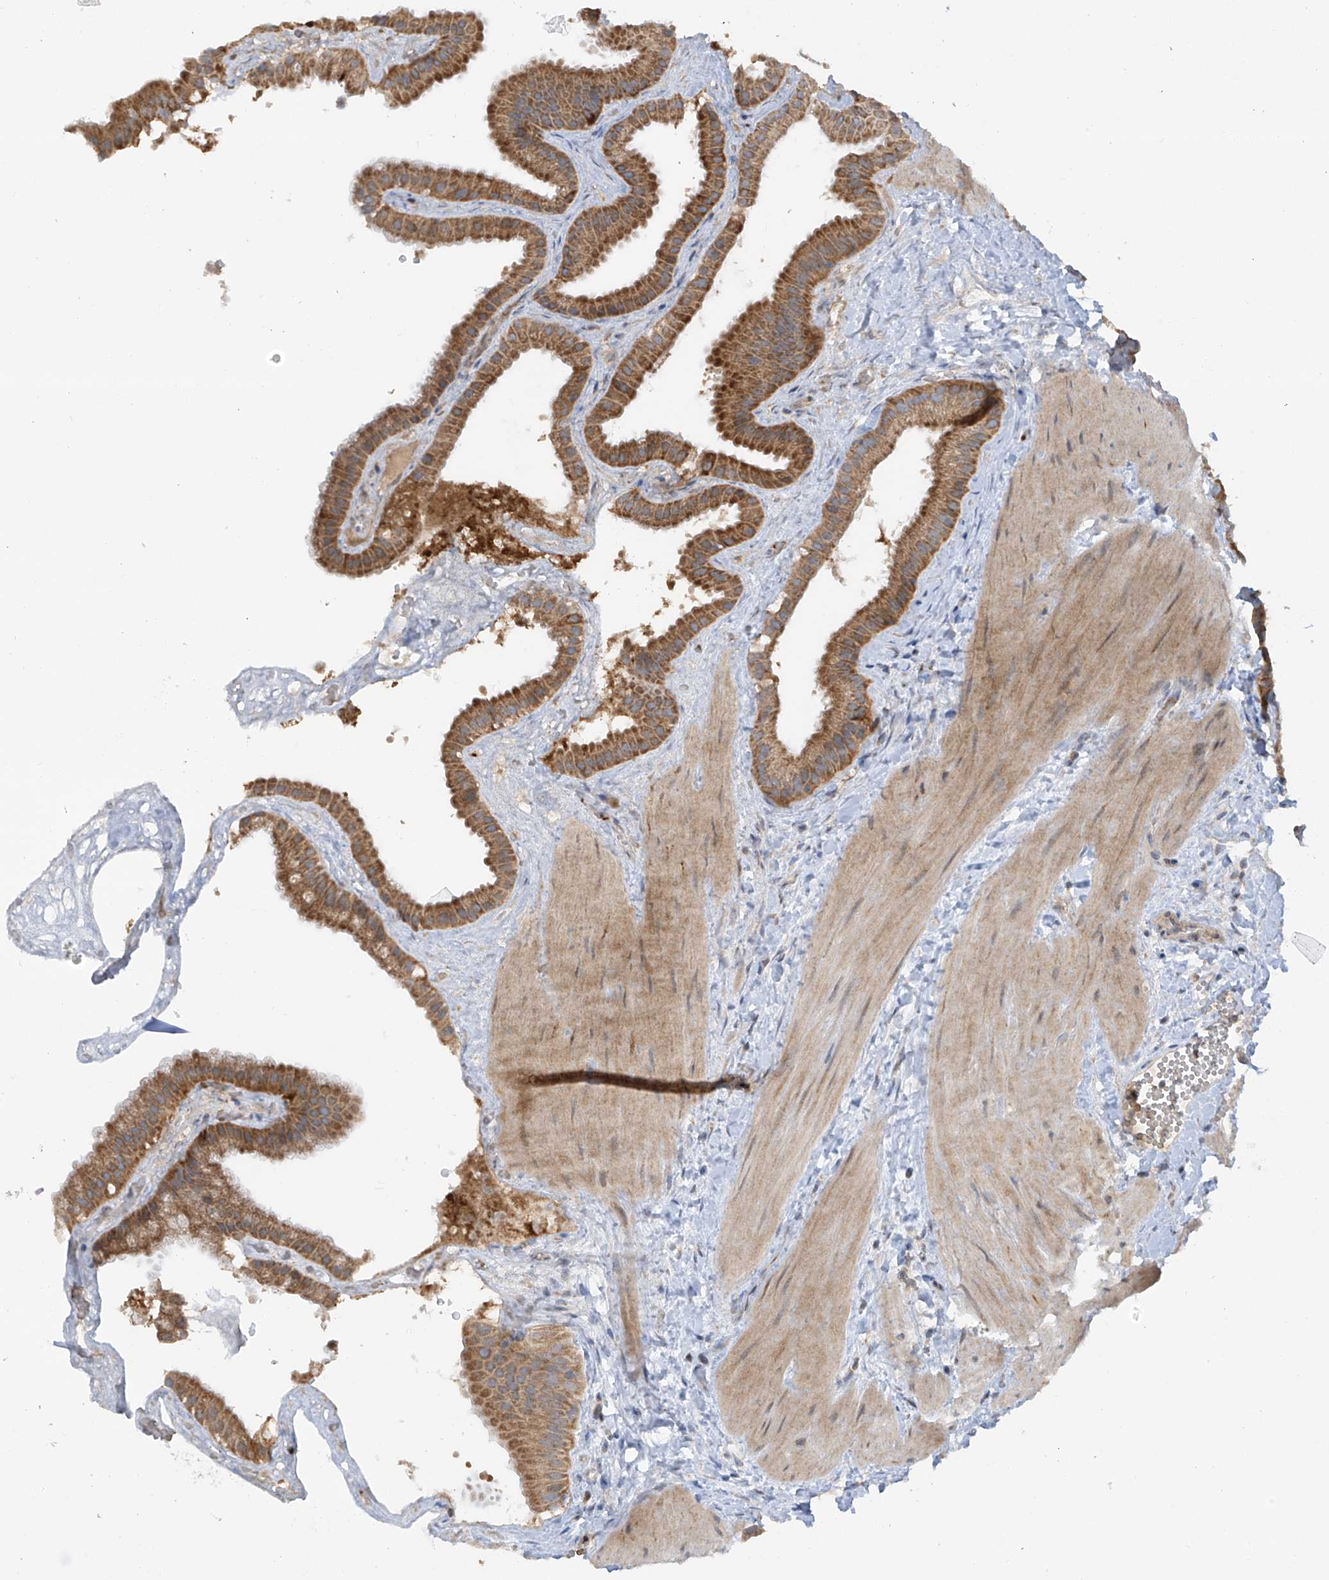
{"staining": {"intensity": "strong", "quantity": ">75%", "location": "cytoplasmic/membranous"}, "tissue": "gallbladder", "cell_type": "Glandular cells", "image_type": "normal", "snomed": [{"axis": "morphology", "description": "Normal tissue, NOS"}, {"axis": "topography", "description": "Gallbladder"}], "caption": "Immunohistochemistry (IHC) staining of normal gallbladder, which exhibits high levels of strong cytoplasmic/membranous positivity in about >75% of glandular cells indicating strong cytoplasmic/membranous protein expression. The staining was performed using DAB (3,3'-diaminobenzidine) (brown) for protein detection and nuclei were counterstained in hematoxylin (blue).", "gene": "METTL18", "patient": {"sex": "male", "age": 55}}